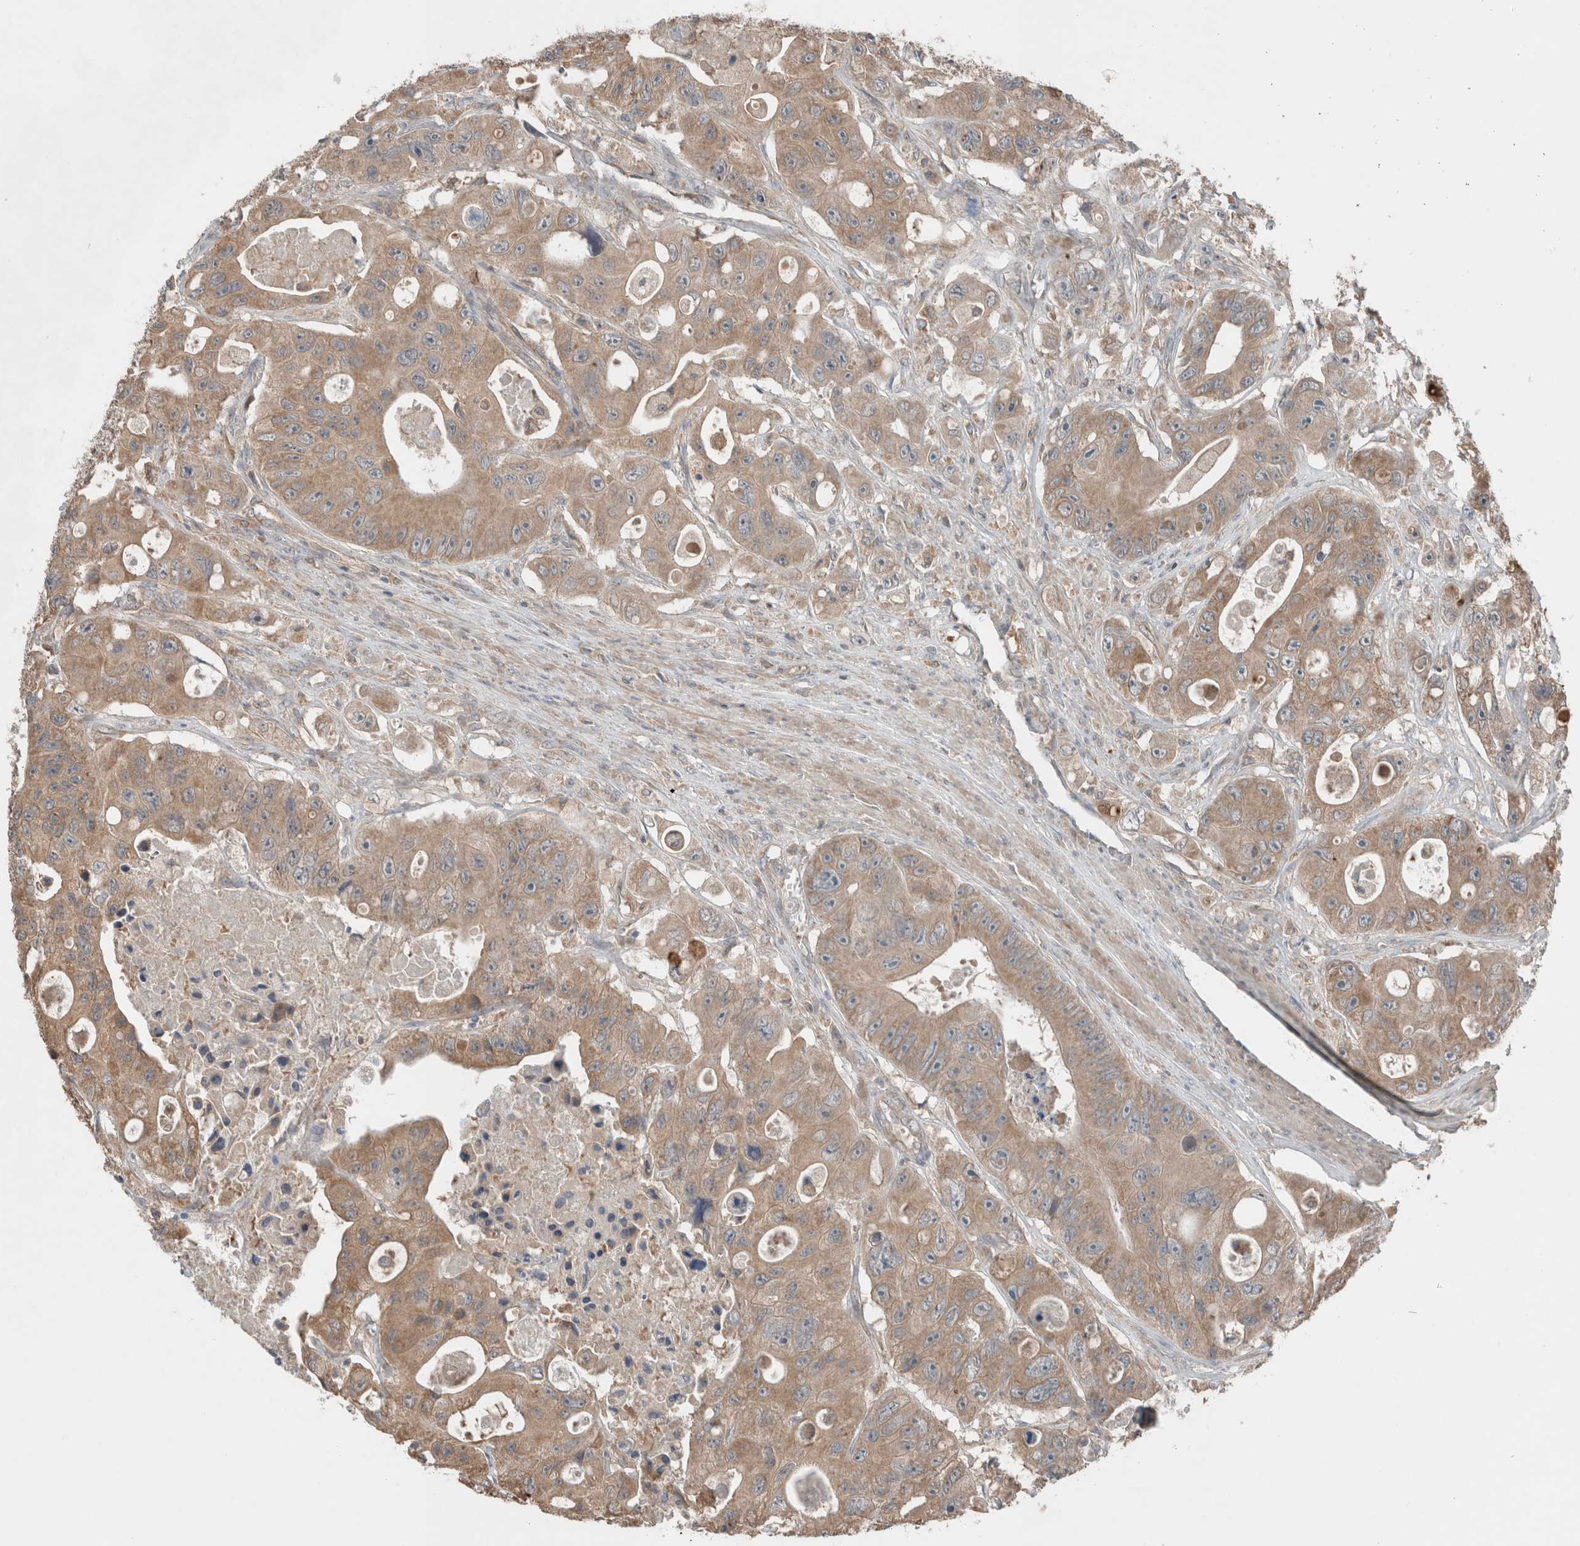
{"staining": {"intensity": "moderate", "quantity": ">75%", "location": "cytoplasmic/membranous"}, "tissue": "colorectal cancer", "cell_type": "Tumor cells", "image_type": "cancer", "snomed": [{"axis": "morphology", "description": "Adenocarcinoma, NOS"}, {"axis": "topography", "description": "Colon"}], "caption": "IHC (DAB (3,3'-diaminobenzidine)) staining of adenocarcinoma (colorectal) exhibits moderate cytoplasmic/membranous protein expression in about >75% of tumor cells.", "gene": "KLK14", "patient": {"sex": "female", "age": 46}}